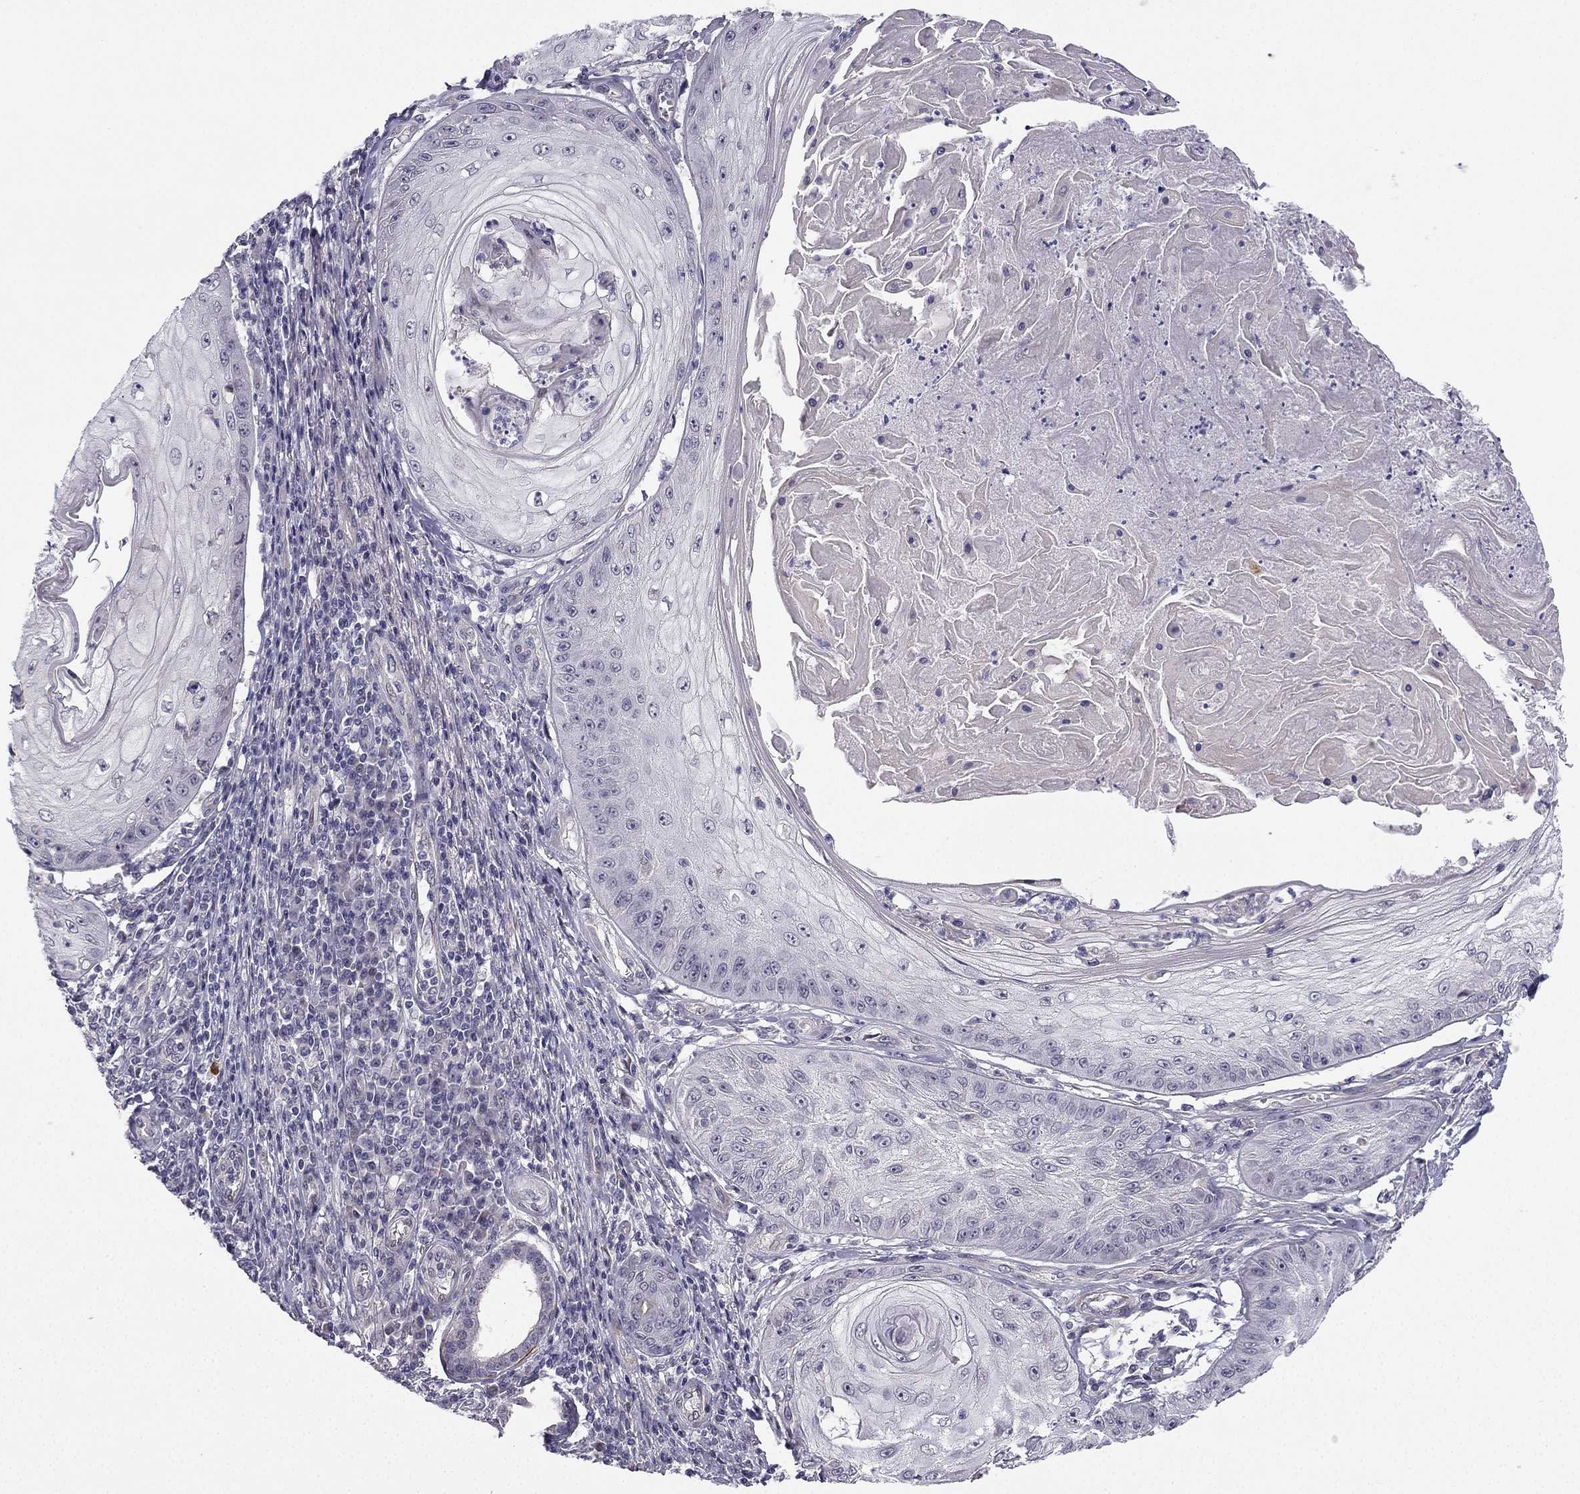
{"staining": {"intensity": "negative", "quantity": "none", "location": "none"}, "tissue": "skin cancer", "cell_type": "Tumor cells", "image_type": "cancer", "snomed": [{"axis": "morphology", "description": "Squamous cell carcinoma, NOS"}, {"axis": "topography", "description": "Skin"}], "caption": "Skin cancer was stained to show a protein in brown. There is no significant expression in tumor cells. Brightfield microscopy of IHC stained with DAB (3,3'-diaminobenzidine) (brown) and hematoxylin (blue), captured at high magnification.", "gene": "CHST8", "patient": {"sex": "male", "age": 70}}